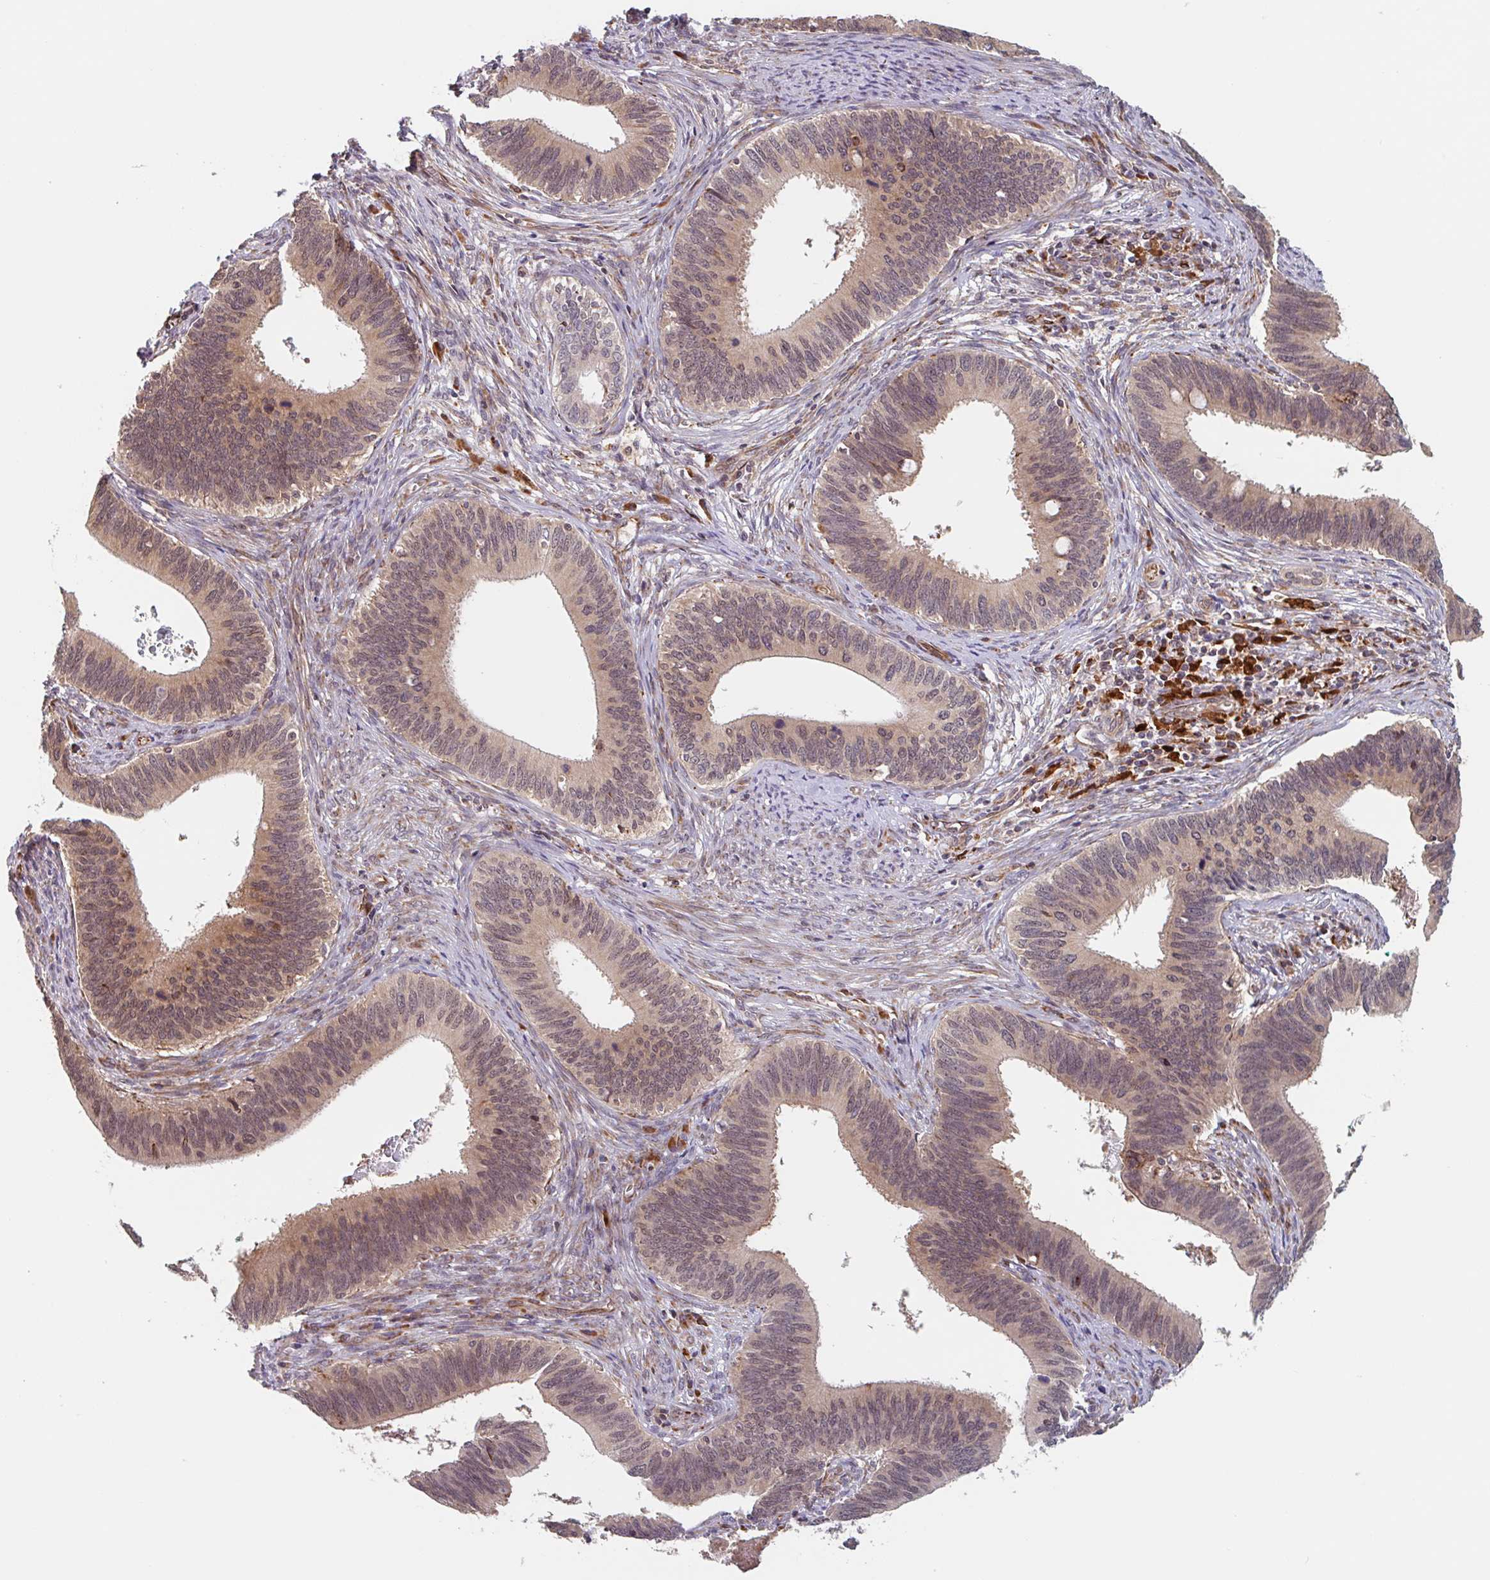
{"staining": {"intensity": "moderate", "quantity": ">75%", "location": "cytoplasmic/membranous,nuclear"}, "tissue": "cervical cancer", "cell_type": "Tumor cells", "image_type": "cancer", "snomed": [{"axis": "morphology", "description": "Adenocarcinoma, NOS"}, {"axis": "topography", "description": "Cervix"}], "caption": "This is a histology image of immunohistochemistry staining of cervical adenocarcinoma, which shows moderate expression in the cytoplasmic/membranous and nuclear of tumor cells.", "gene": "NUB1", "patient": {"sex": "female", "age": 42}}